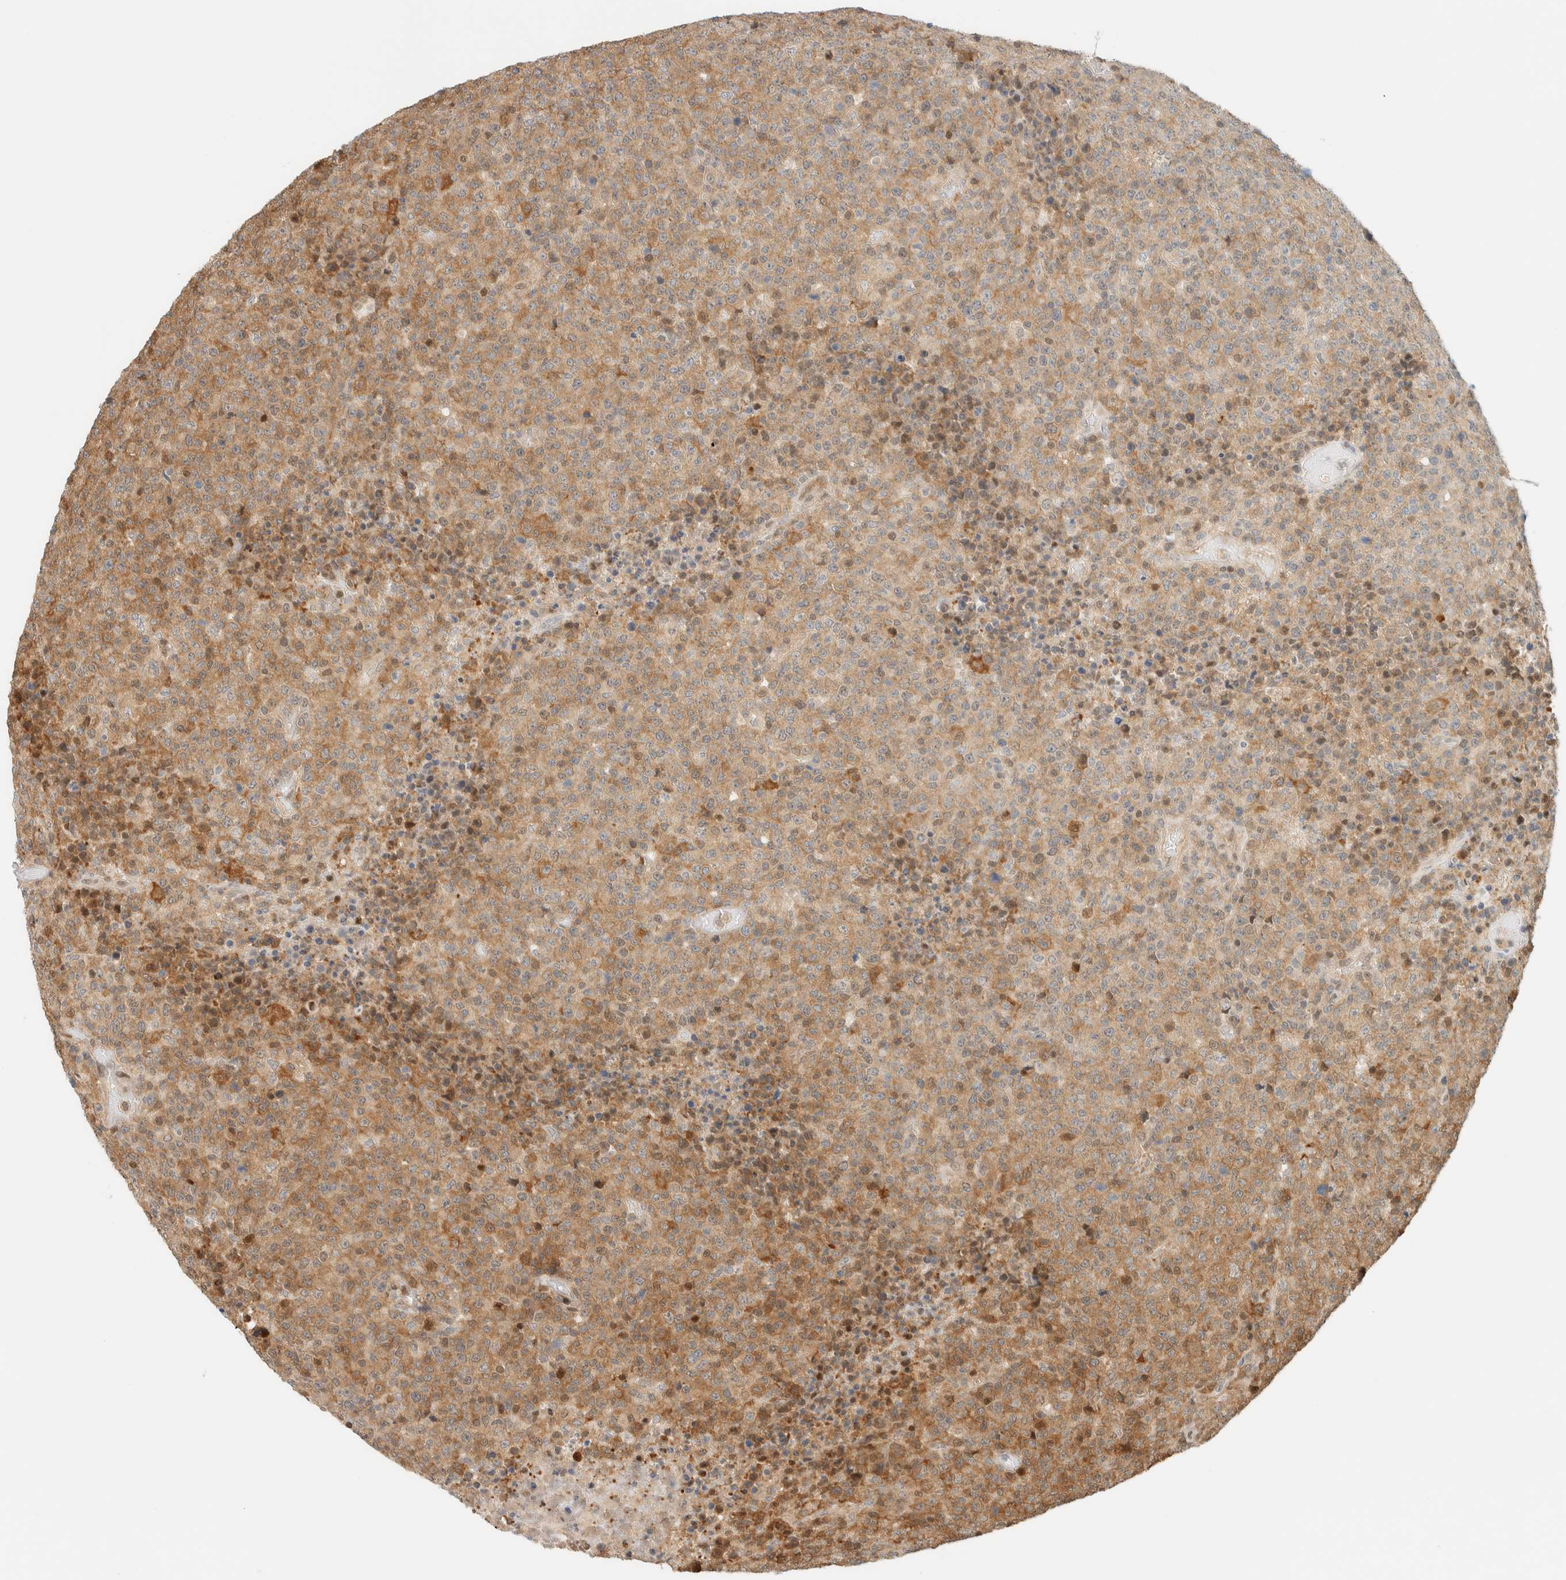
{"staining": {"intensity": "moderate", "quantity": ">75%", "location": "cytoplasmic/membranous"}, "tissue": "lymphoma", "cell_type": "Tumor cells", "image_type": "cancer", "snomed": [{"axis": "morphology", "description": "Malignant lymphoma, non-Hodgkin's type, High grade"}, {"axis": "topography", "description": "Lymph node"}], "caption": "Immunohistochemical staining of high-grade malignant lymphoma, non-Hodgkin's type reveals medium levels of moderate cytoplasmic/membranous protein staining in approximately >75% of tumor cells.", "gene": "ZBTB37", "patient": {"sex": "male", "age": 13}}